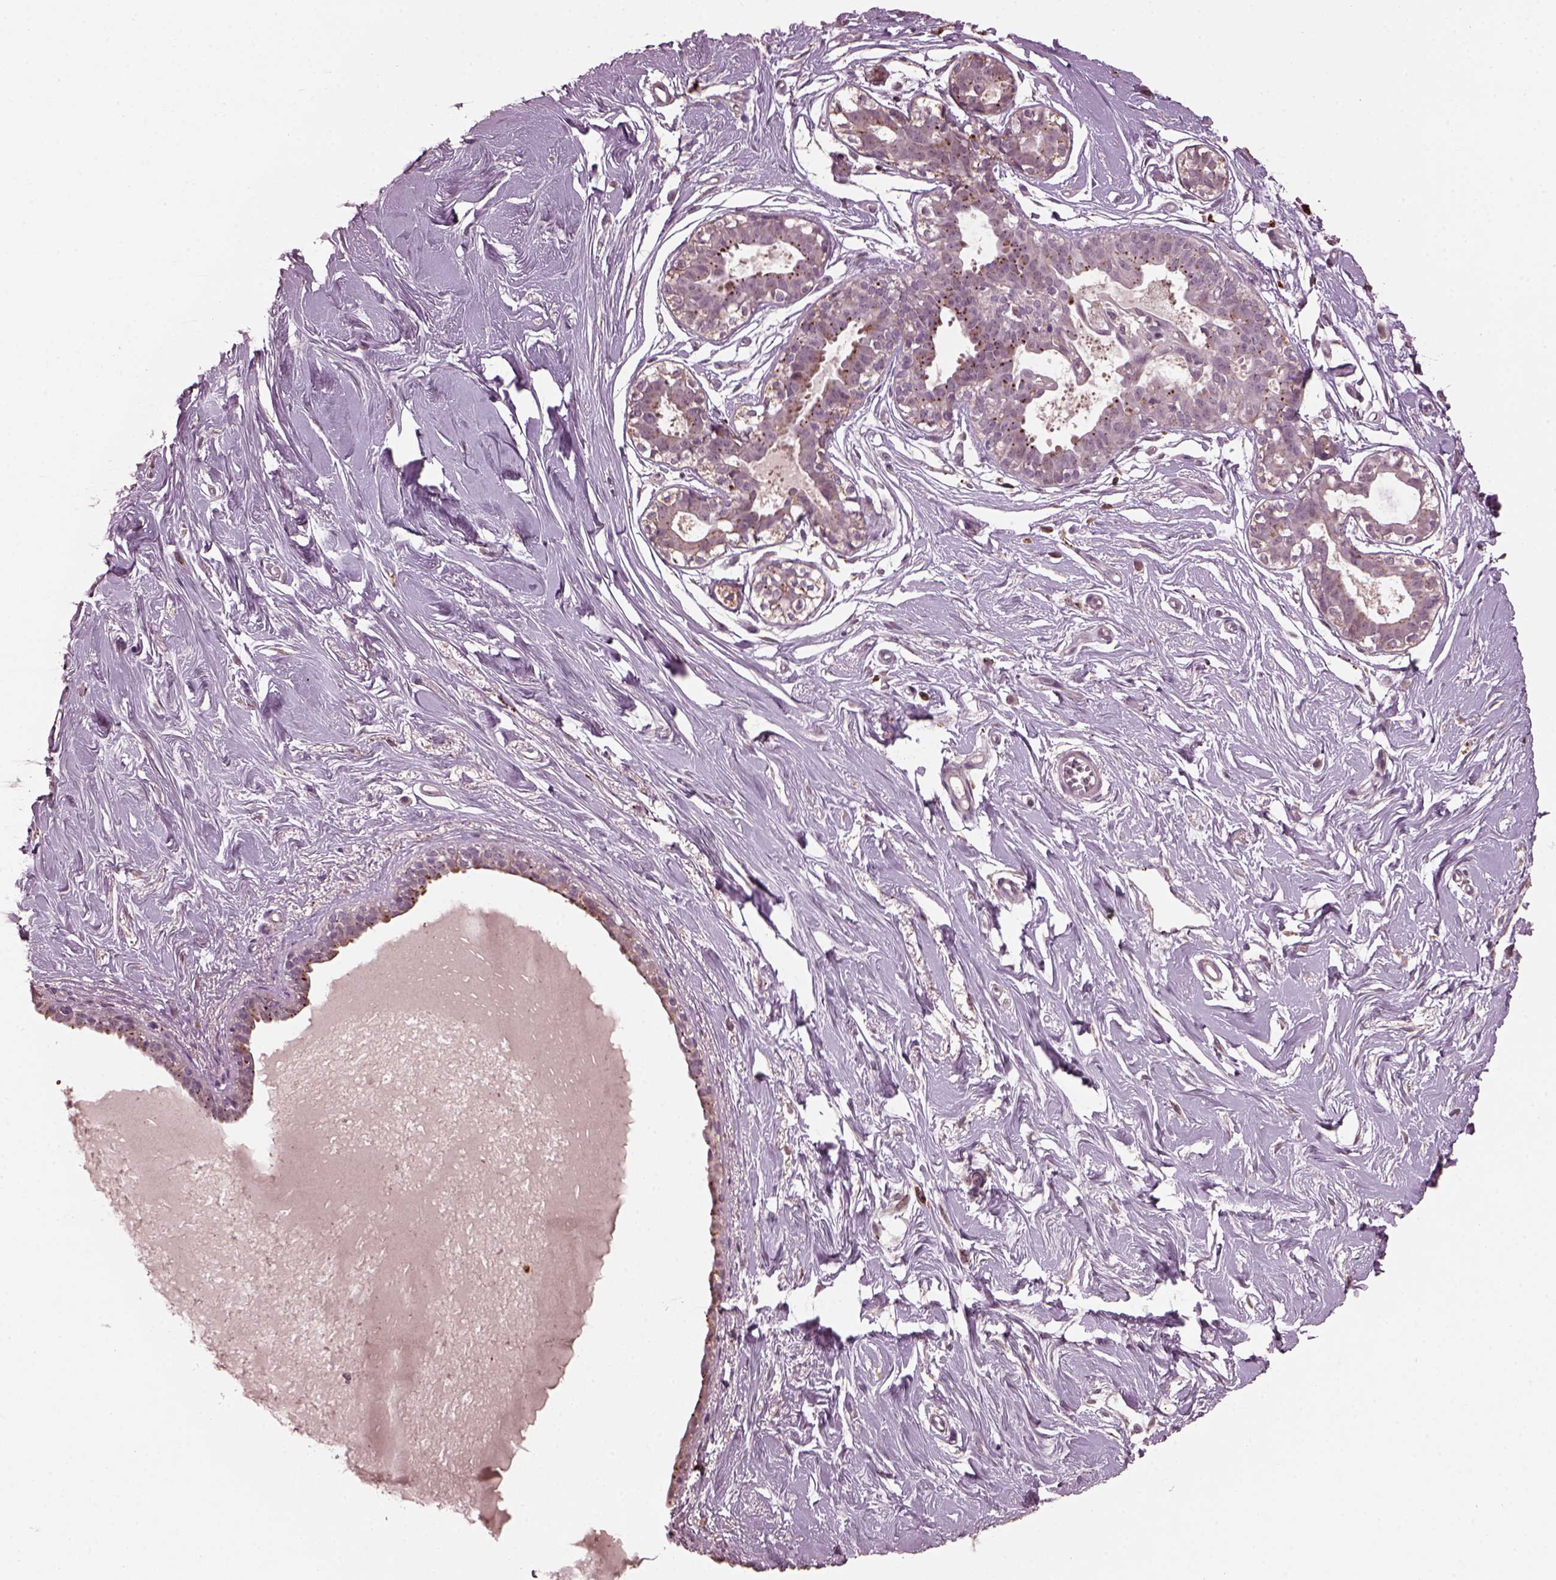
{"staining": {"intensity": "weak", "quantity": ">75%", "location": "cytoplasmic/membranous"}, "tissue": "breast", "cell_type": "Adipocytes", "image_type": "normal", "snomed": [{"axis": "morphology", "description": "Normal tissue, NOS"}, {"axis": "topography", "description": "Breast"}], "caption": "Unremarkable breast was stained to show a protein in brown. There is low levels of weak cytoplasmic/membranous expression in approximately >75% of adipocytes.", "gene": "RUFY3", "patient": {"sex": "female", "age": 49}}